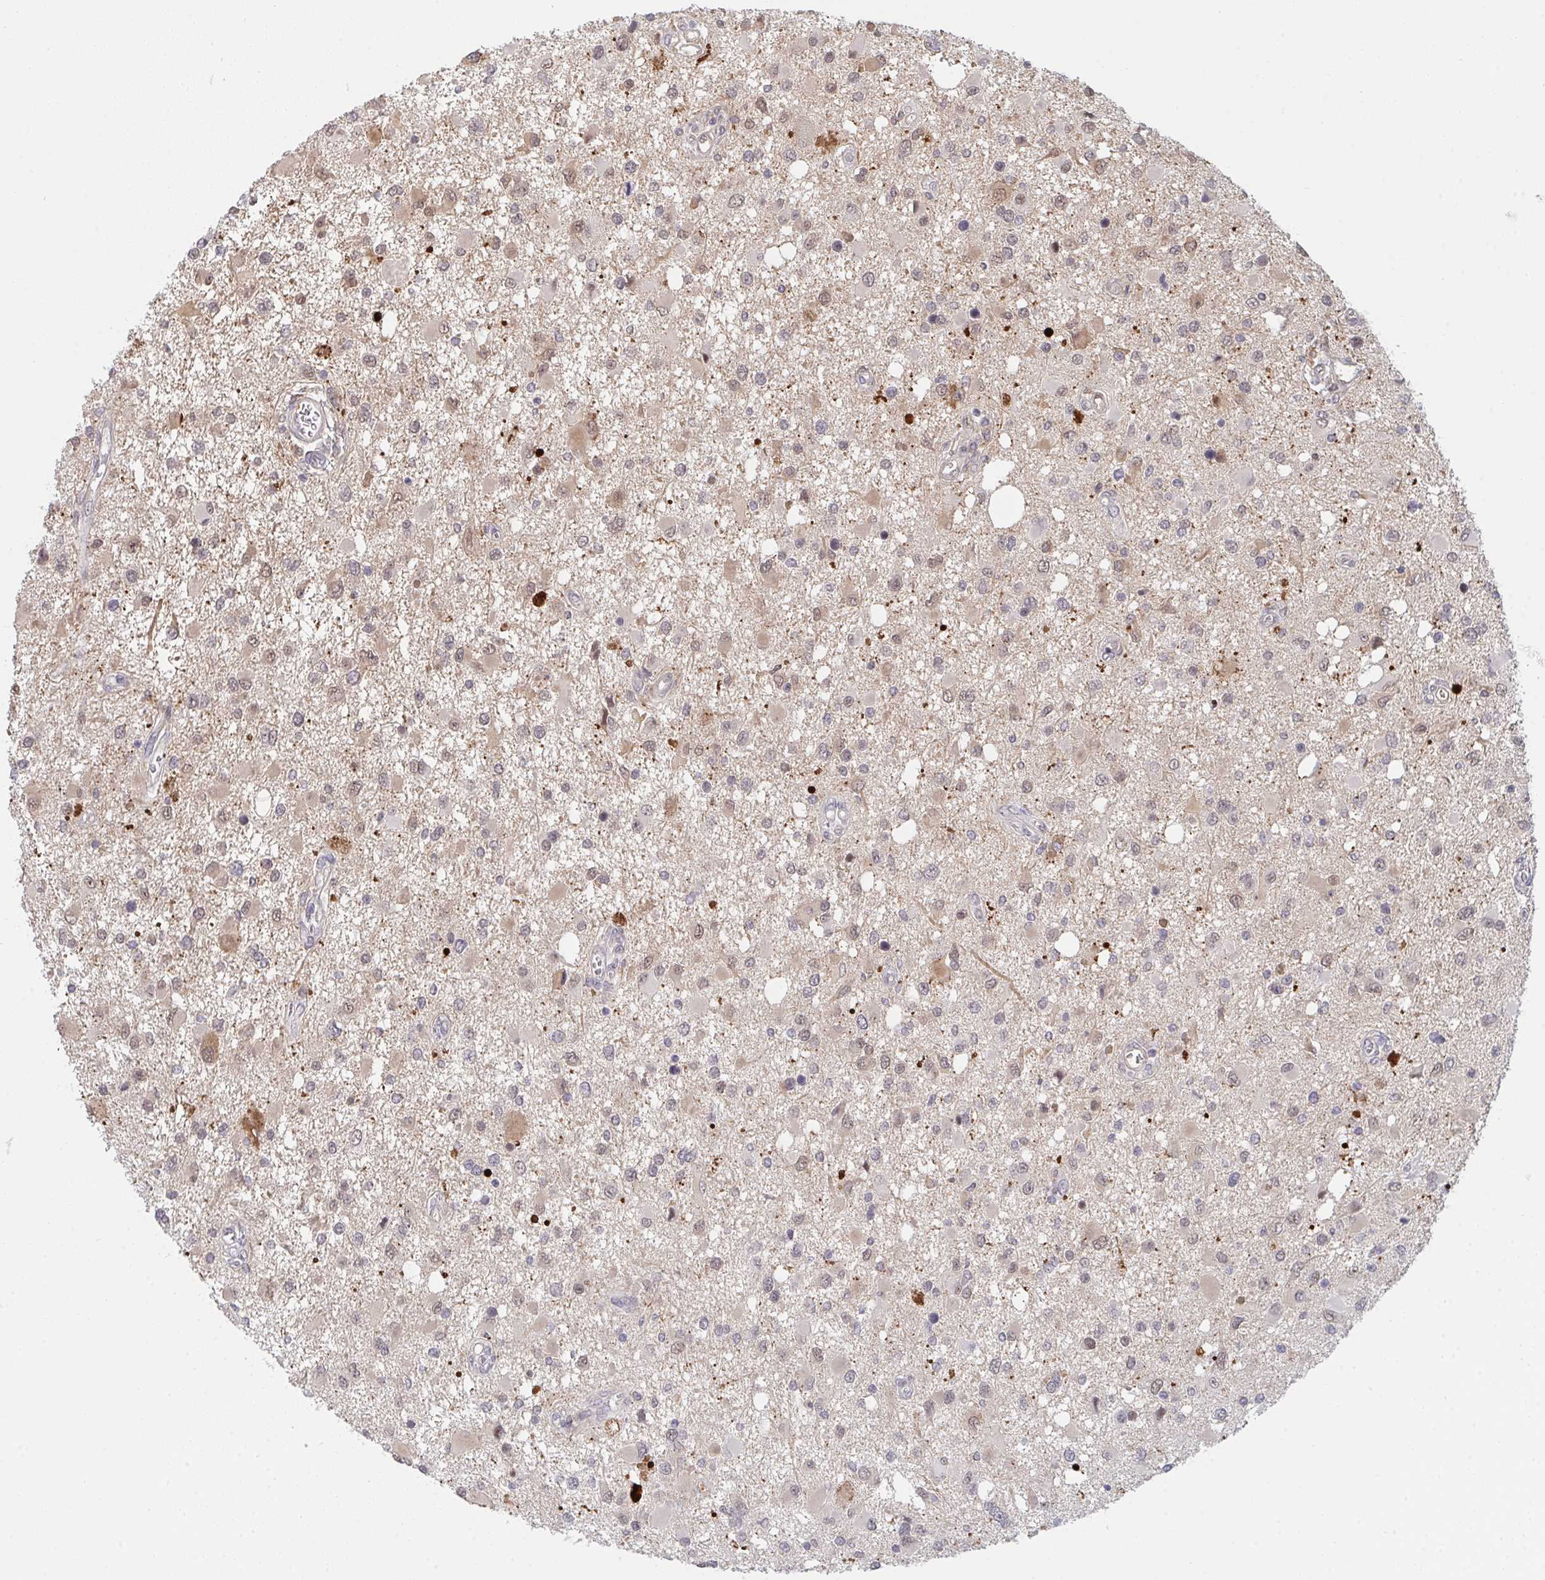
{"staining": {"intensity": "weak", "quantity": "<25%", "location": "nuclear"}, "tissue": "glioma", "cell_type": "Tumor cells", "image_type": "cancer", "snomed": [{"axis": "morphology", "description": "Glioma, malignant, High grade"}, {"axis": "topography", "description": "Brain"}], "caption": "A photomicrograph of malignant high-grade glioma stained for a protein shows no brown staining in tumor cells.", "gene": "DSCAML1", "patient": {"sex": "male", "age": 53}}